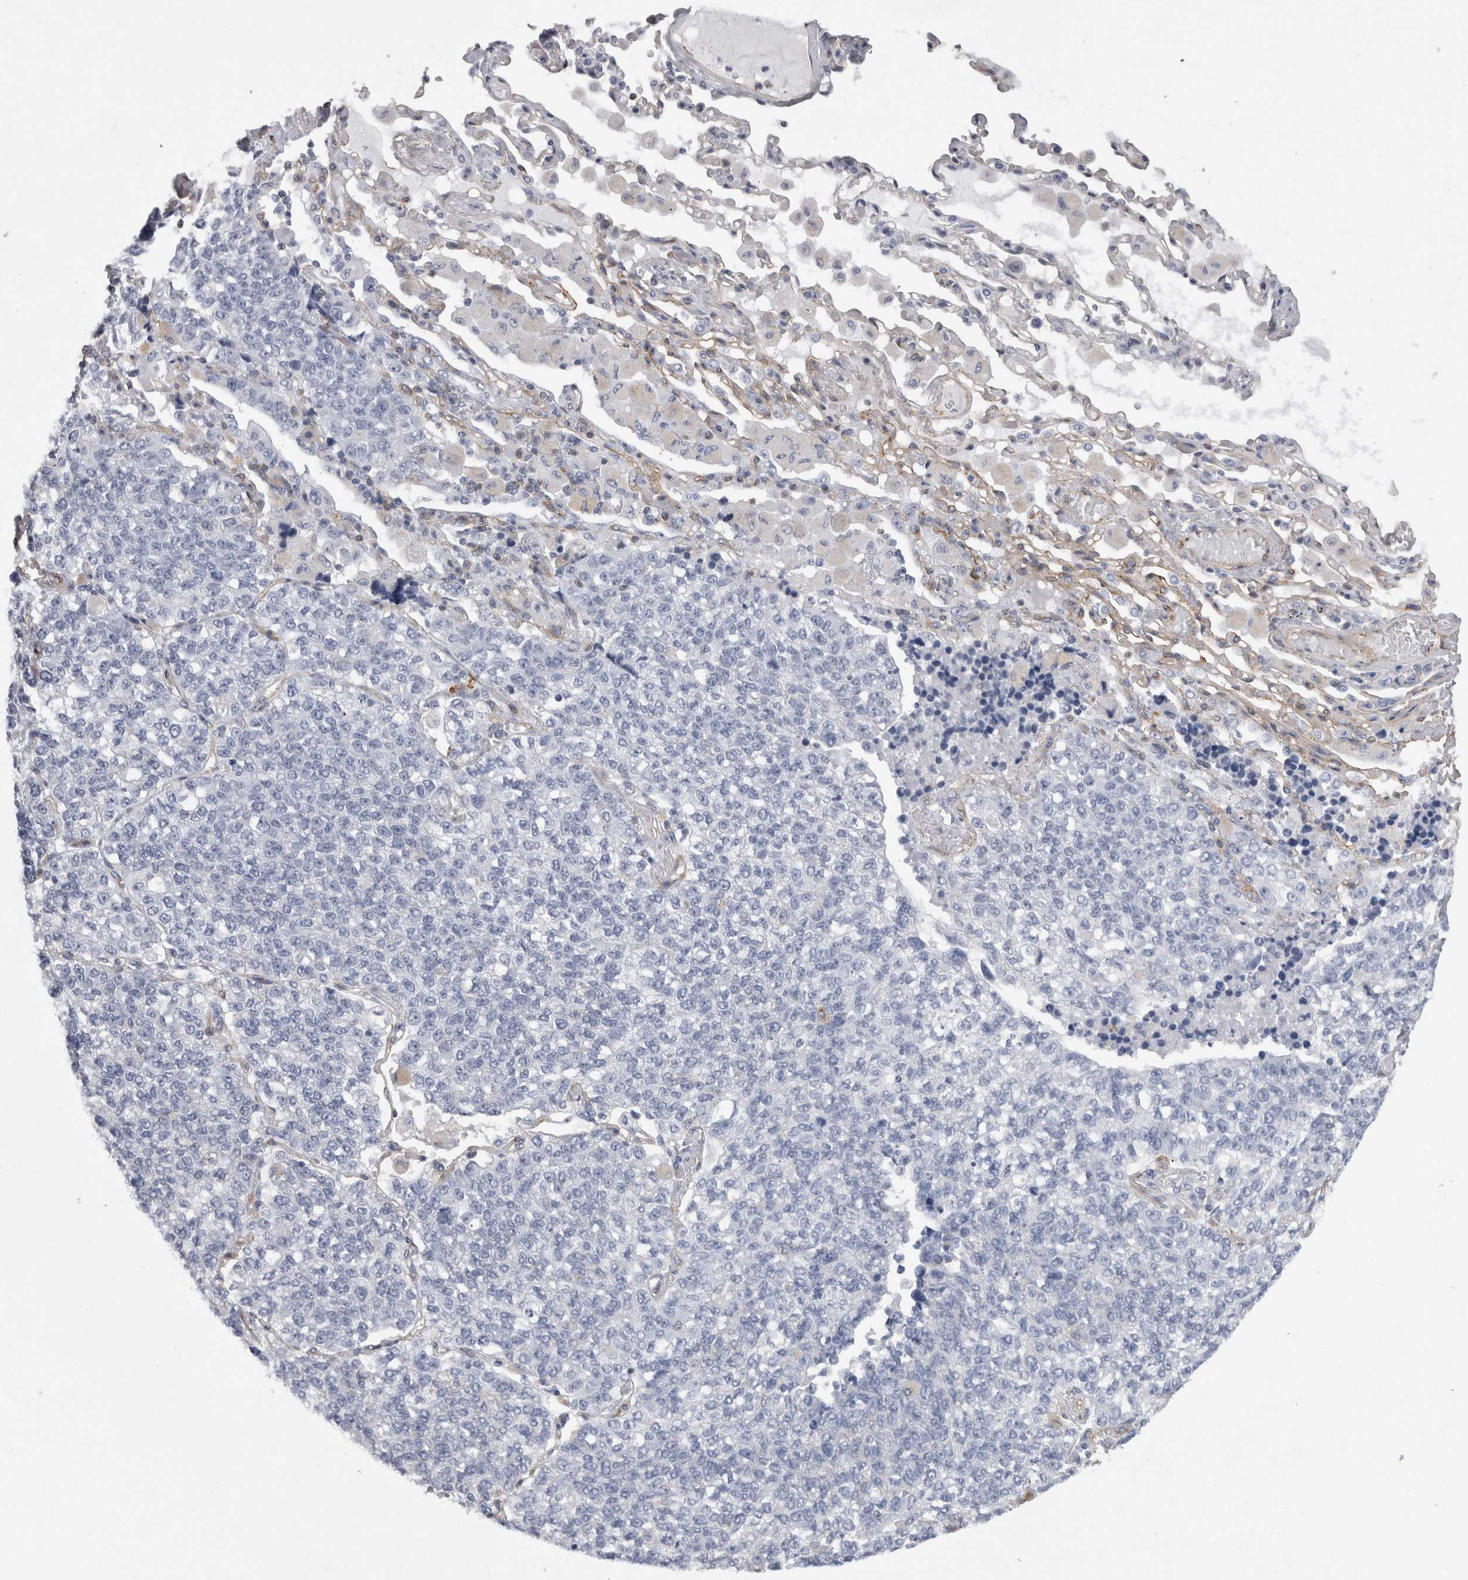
{"staining": {"intensity": "negative", "quantity": "none", "location": "none"}, "tissue": "lung cancer", "cell_type": "Tumor cells", "image_type": "cancer", "snomed": [{"axis": "morphology", "description": "Adenocarcinoma, NOS"}, {"axis": "topography", "description": "Lung"}], "caption": "Immunohistochemical staining of adenocarcinoma (lung) displays no significant positivity in tumor cells.", "gene": "ATXN3", "patient": {"sex": "male", "age": 49}}